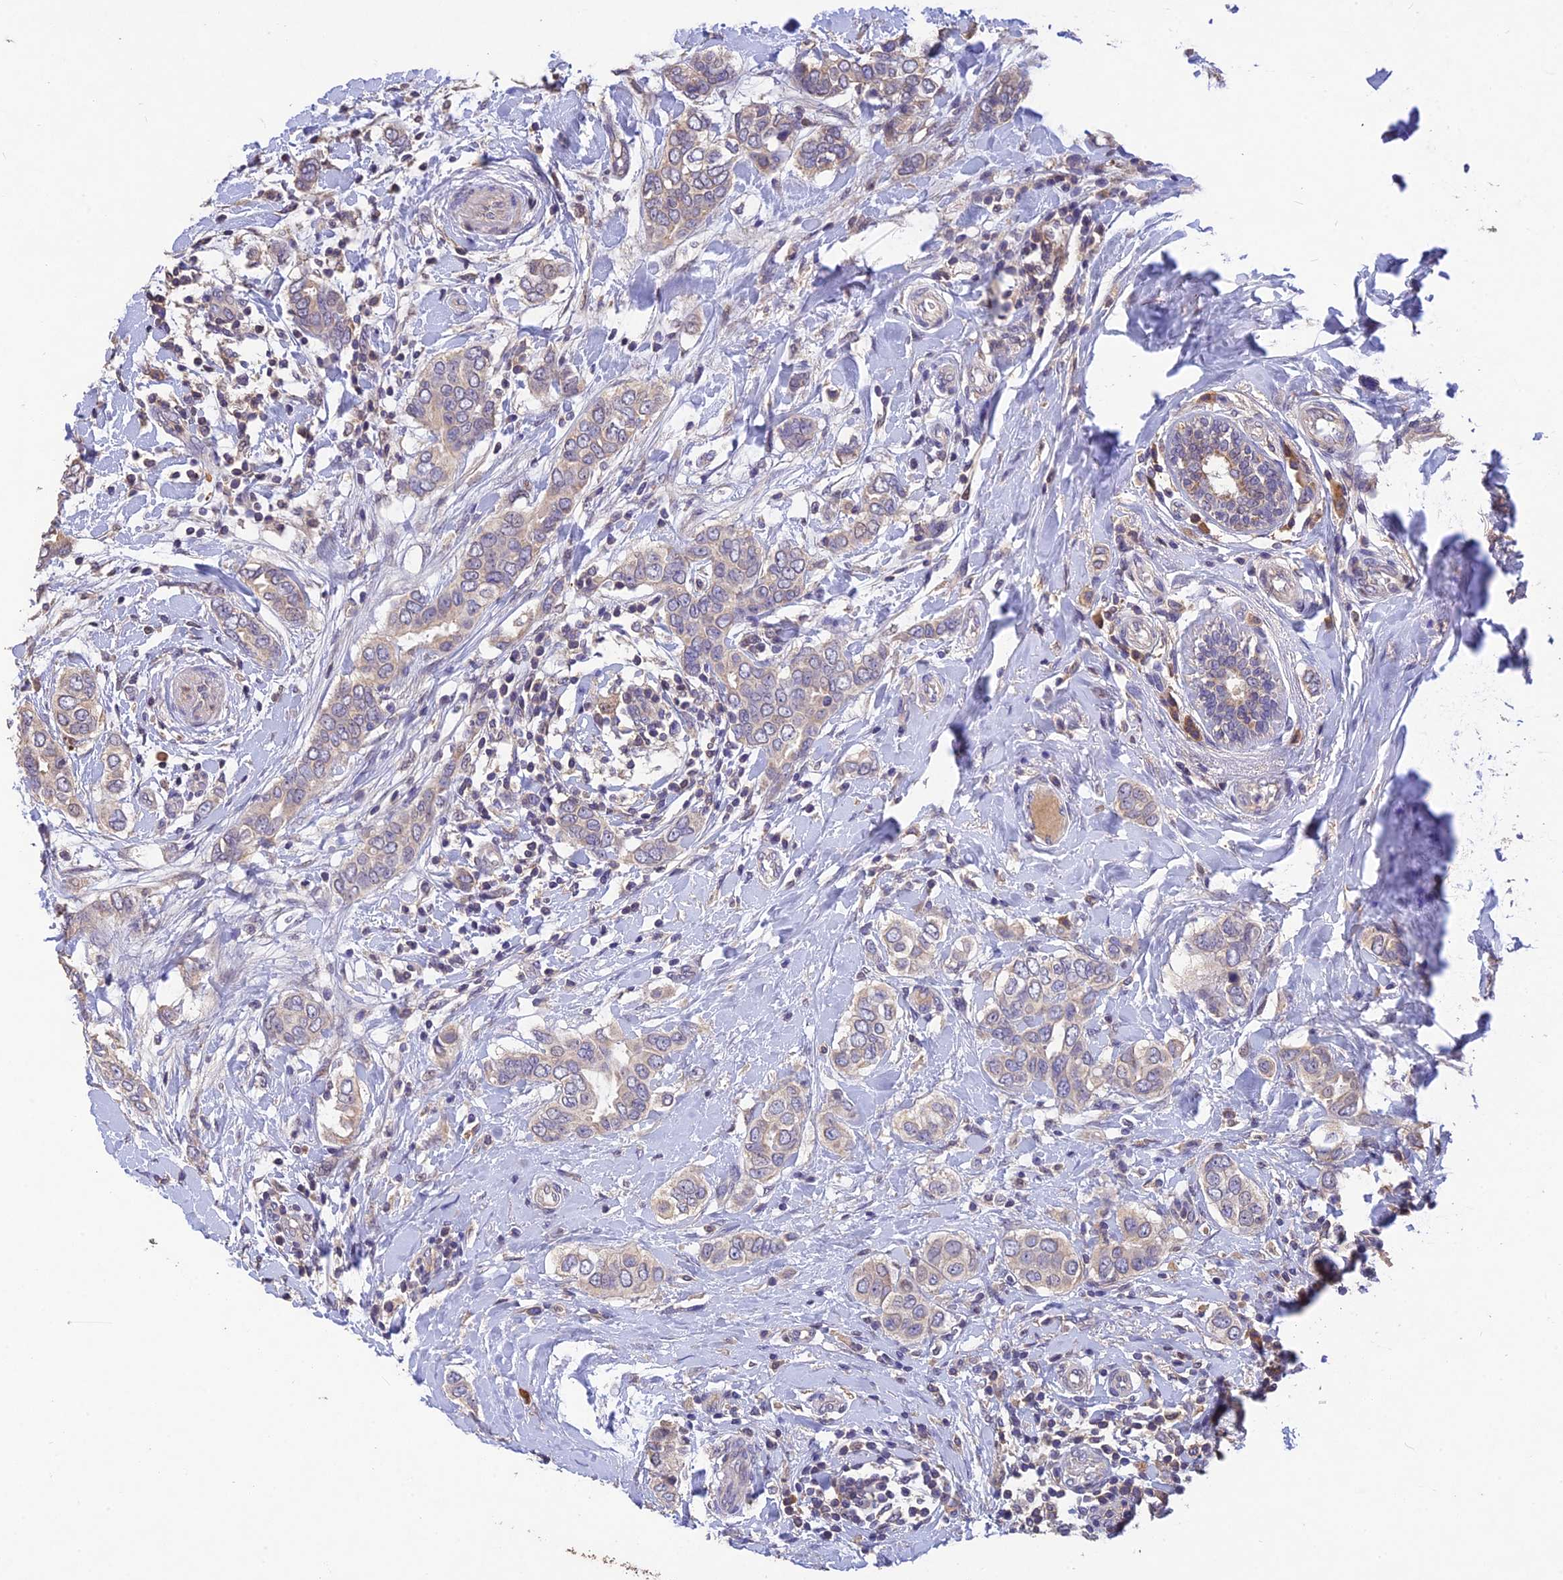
{"staining": {"intensity": "weak", "quantity": "<25%", "location": "cytoplasmic/membranous"}, "tissue": "breast cancer", "cell_type": "Tumor cells", "image_type": "cancer", "snomed": [{"axis": "morphology", "description": "Lobular carcinoma"}, {"axis": "topography", "description": "Breast"}], "caption": "Tumor cells are negative for brown protein staining in breast lobular carcinoma. Nuclei are stained in blue.", "gene": "DENND5B", "patient": {"sex": "female", "age": 51}}